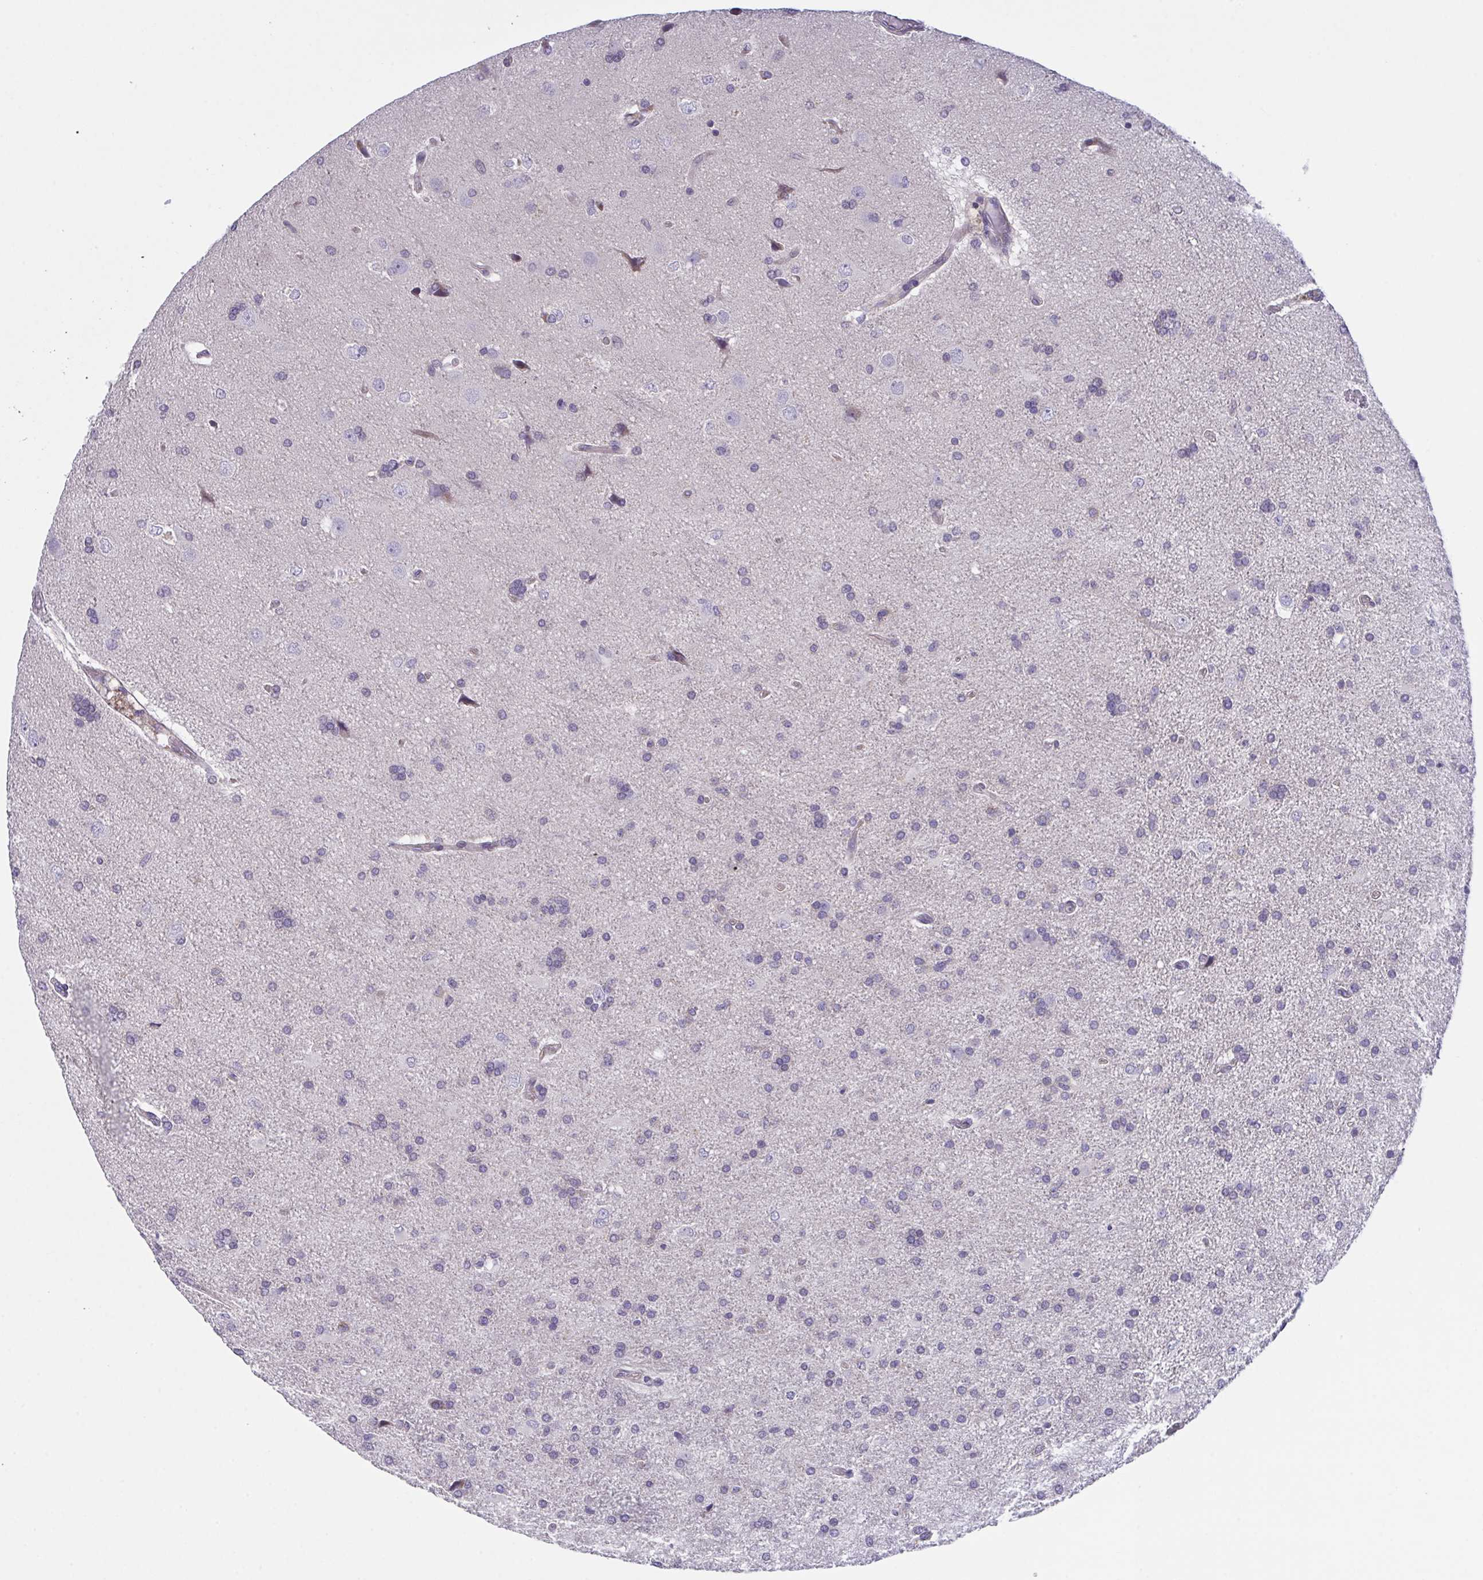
{"staining": {"intensity": "negative", "quantity": "none", "location": "none"}, "tissue": "glioma", "cell_type": "Tumor cells", "image_type": "cancer", "snomed": [{"axis": "morphology", "description": "Glioma, malignant, High grade"}, {"axis": "topography", "description": "Brain"}], "caption": "This is an IHC photomicrograph of high-grade glioma (malignant). There is no staining in tumor cells.", "gene": "RHOXF1", "patient": {"sex": "male", "age": 68}}